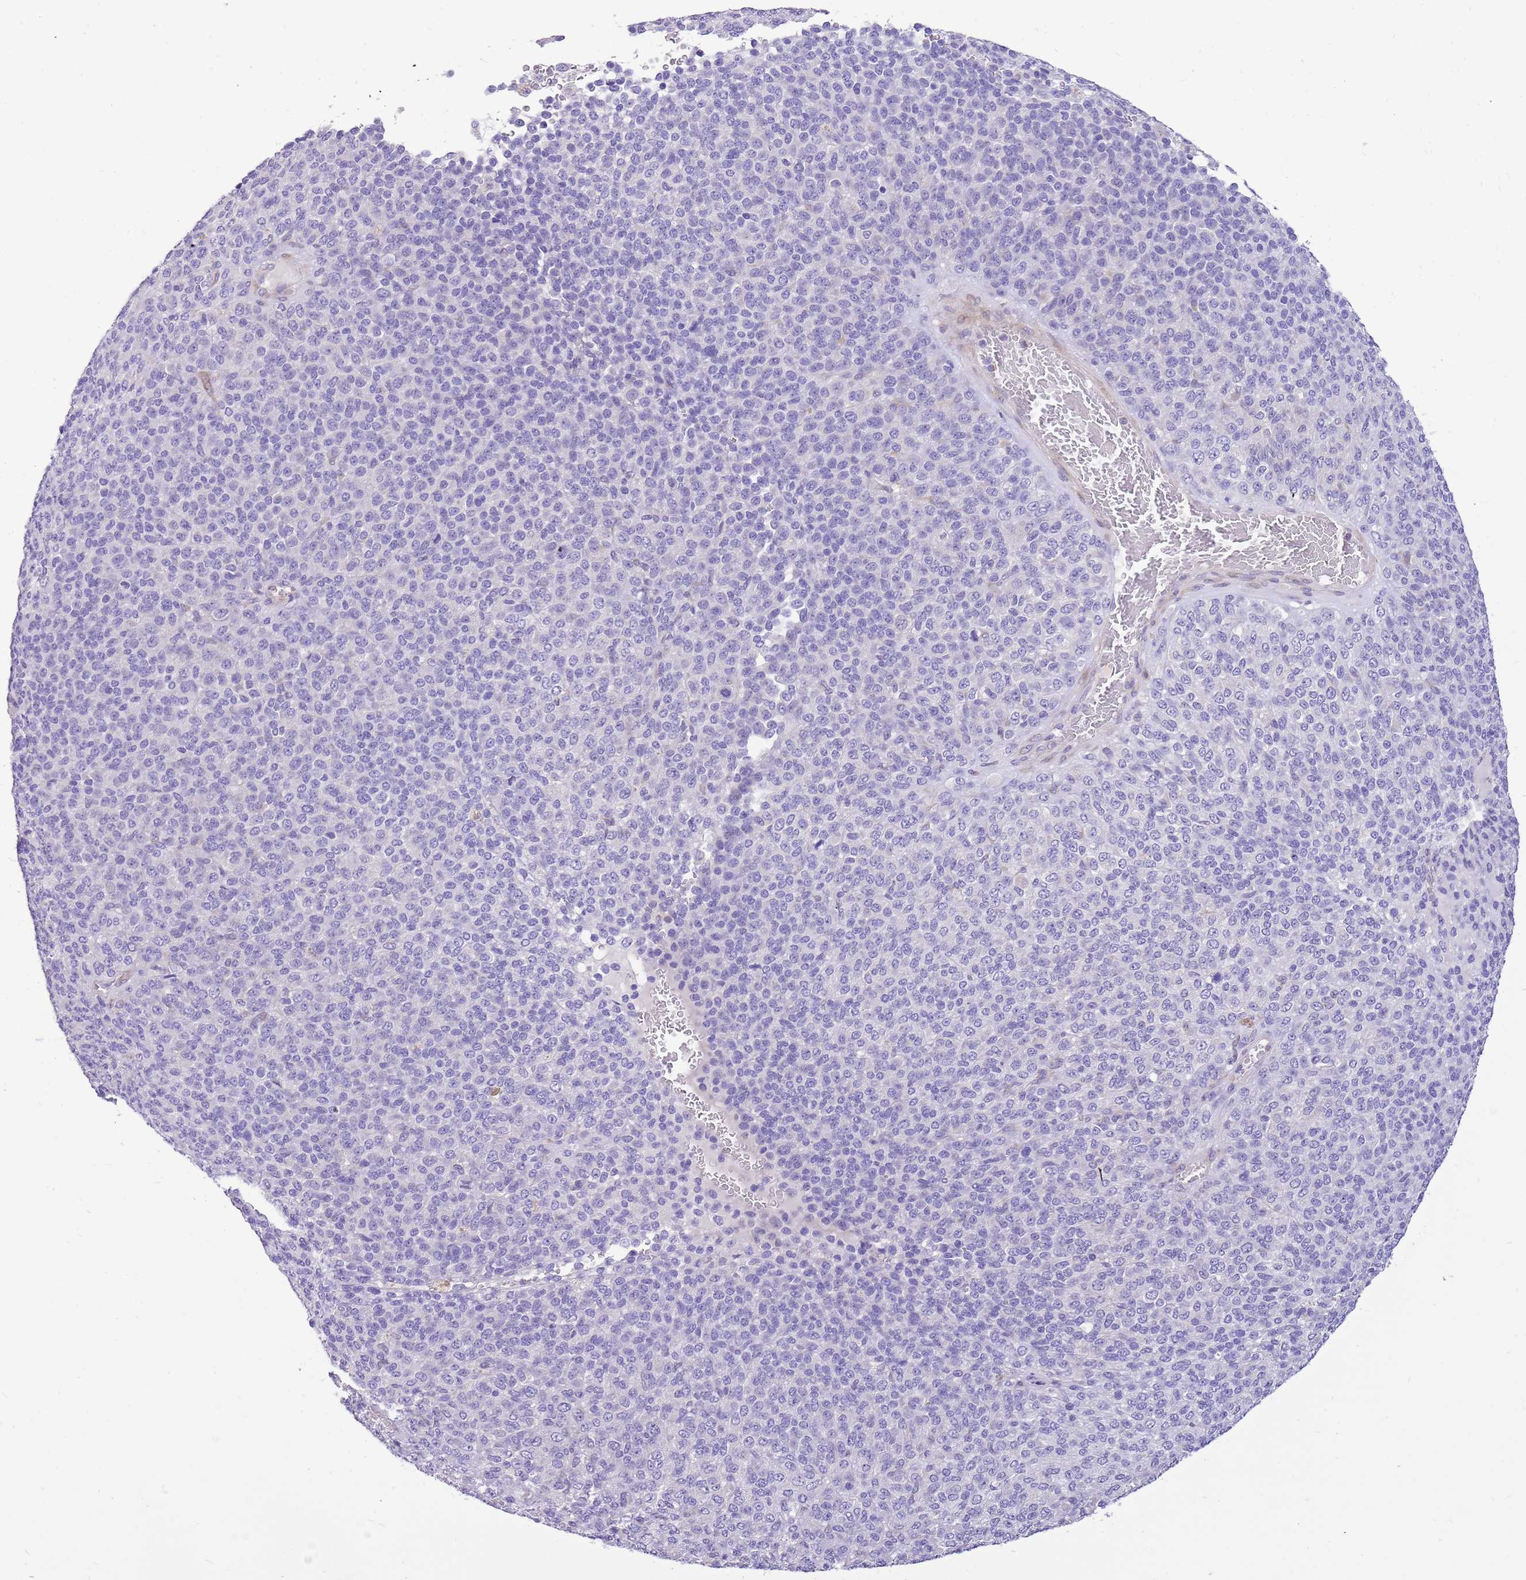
{"staining": {"intensity": "negative", "quantity": "none", "location": "none"}, "tissue": "melanoma", "cell_type": "Tumor cells", "image_type": "cancer", "snomed": [{"axis": "morphology", "description": "Malignant melanoma, Metastatic site"}, {"axis": "topography", "description": "Brain"}], "caption": "Malignant melanoma (metastatic site) was stained to show a protein in brown. There is no significant expression in tumor cells.", "gene": "GLCE", "patient": {"sex": "female", "age": 56}}